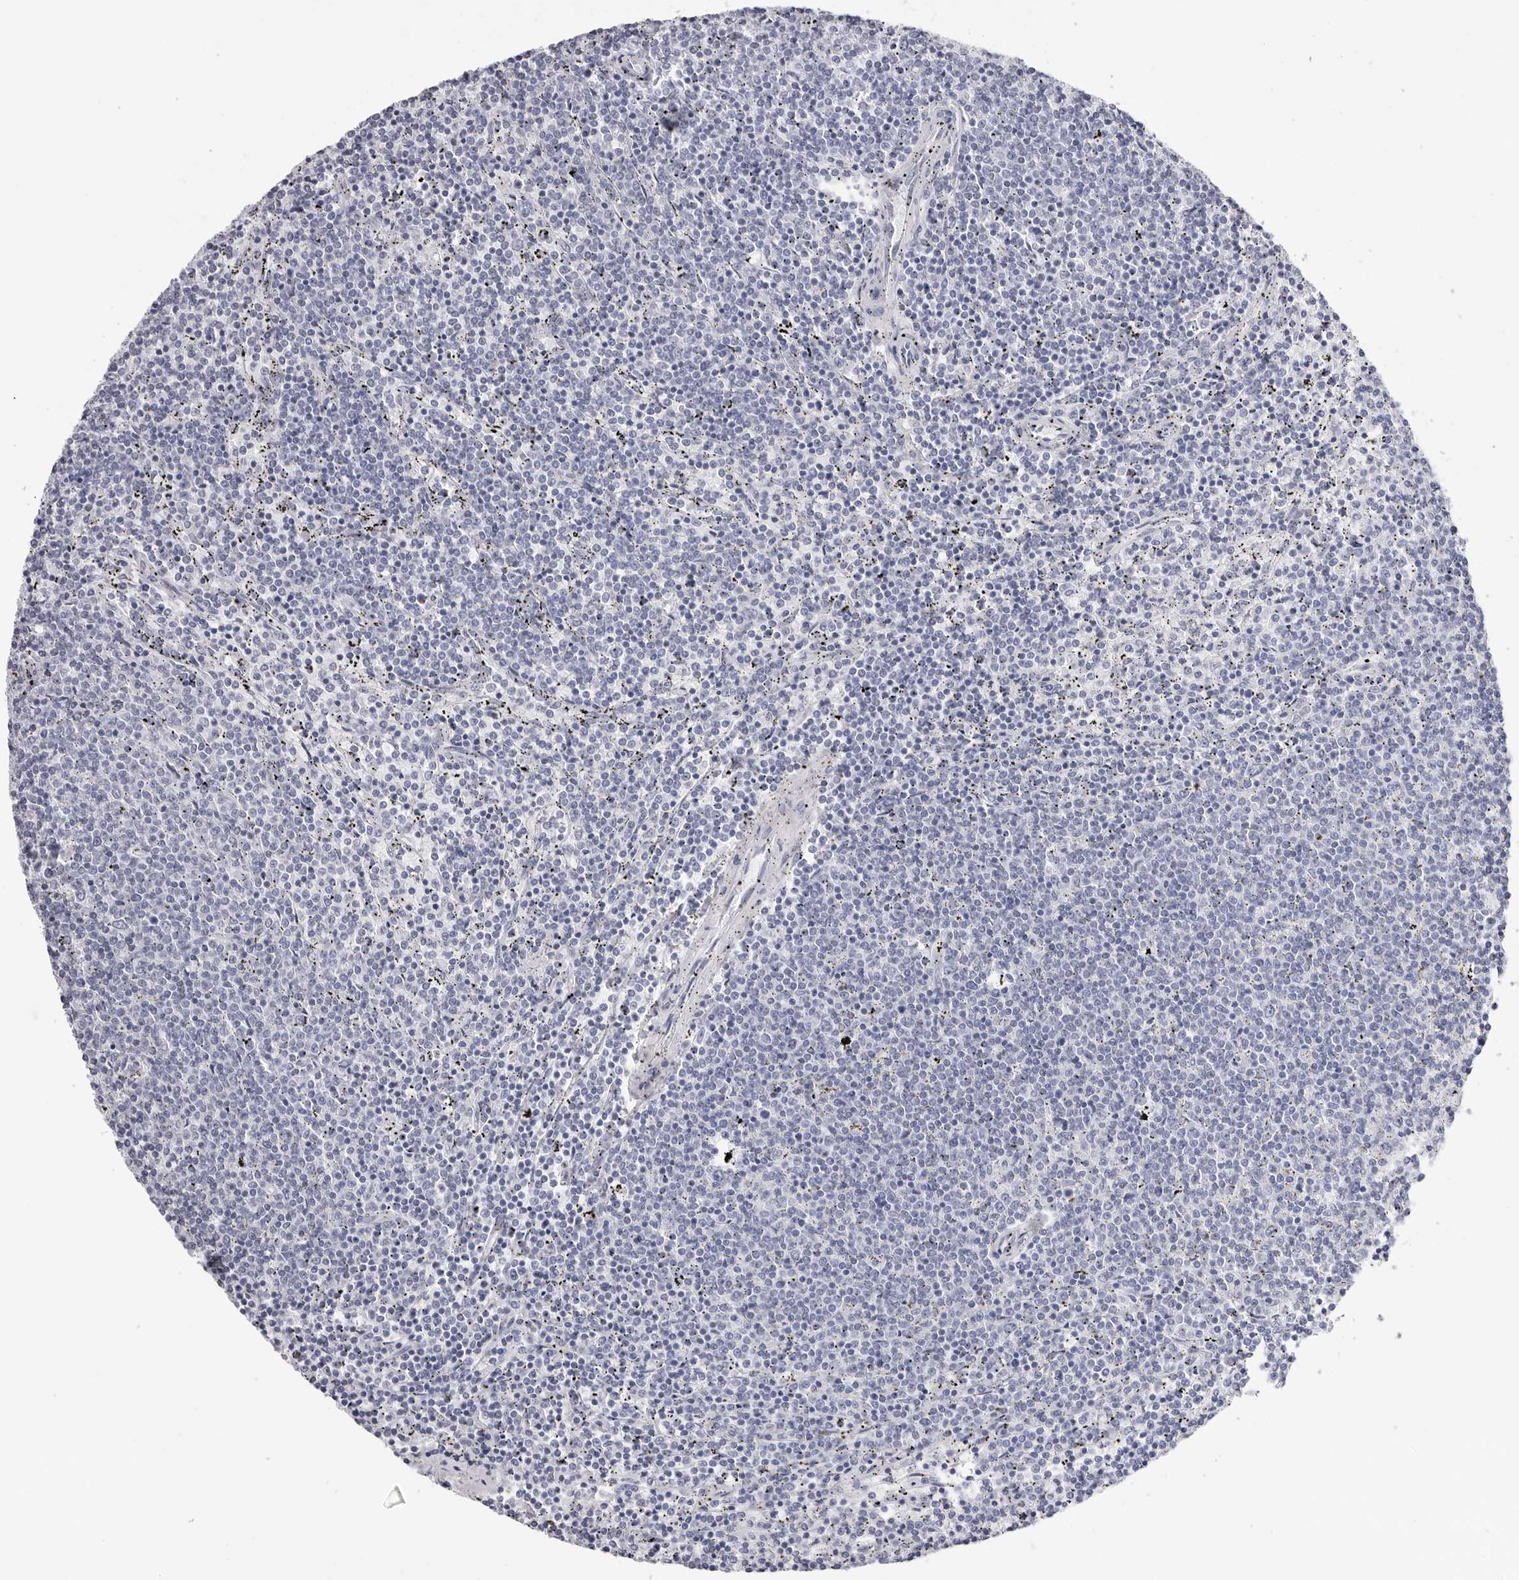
{"staining": {"intensity": "negative", "quantity": "none", "location": "none"}, "tissue": "lymphoma", "cell_type": "Tumor cells", "image_type": "cancer", "snomed": [{"axis": "morphology", "description": "Malignant lymphoma, non-Hodgkin's type, Low grade"}, {"axis": "topography", "description": "Spleen"}], "caption": "Immunohistochemistry micrograph of human lymphoma stained for a protein (brown), which exhibits no positivity in tumor cells. (DAB (3,3'-diaminobenzidine) immunohistochemistry (IHC) visualized using brightfield microscopy, high magnification).", "gene": "CST2", "patient": {"sex": "female", "age": 50}}